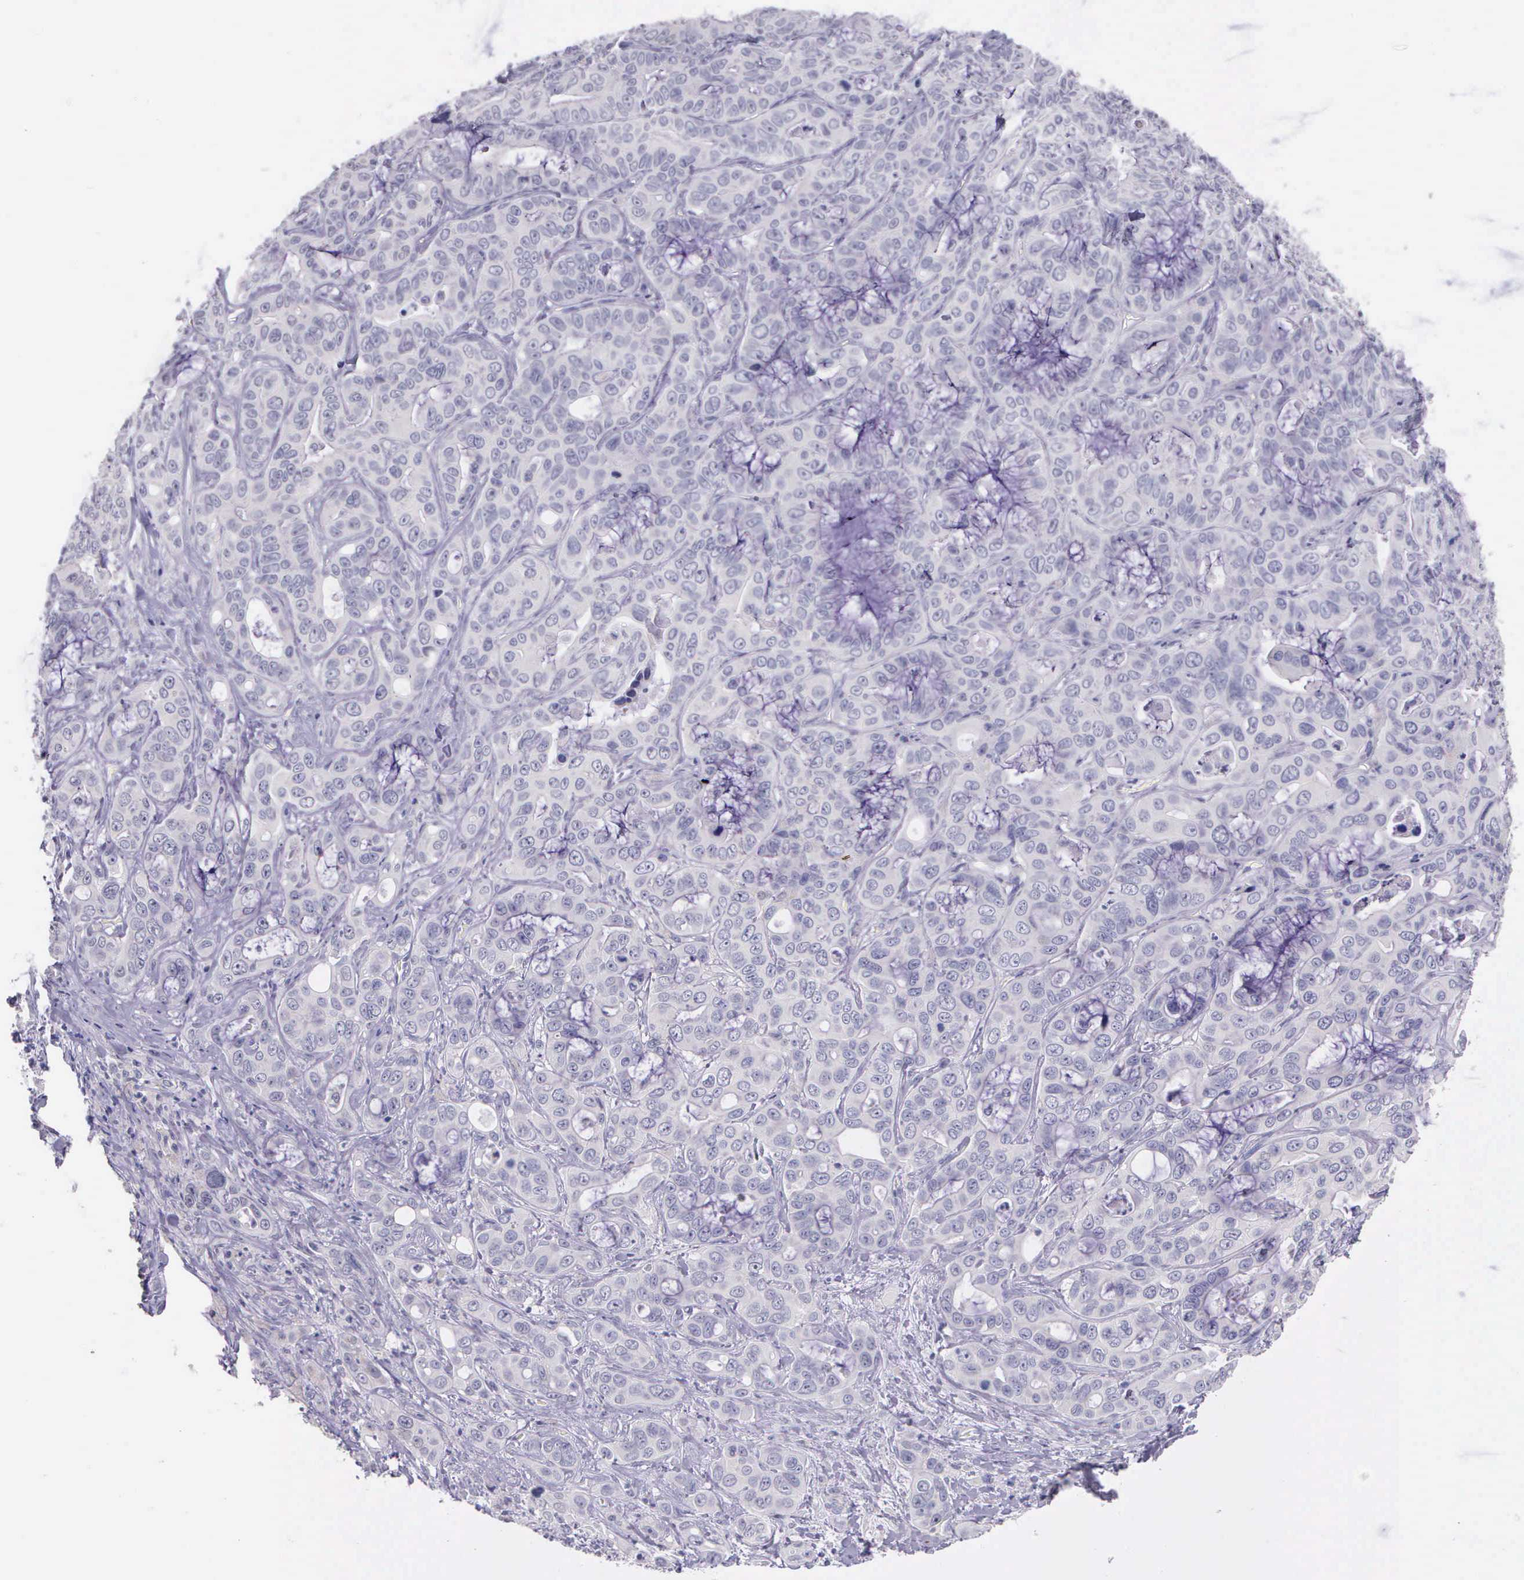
{"staining": {"intensity": "negative", "quantity": "none", "location": "none"}, "tissue": "liver cancer", "cell_type": "Tumor cells", "image_type": "cancer", "snomed": [{"axis": "morphology", "description": "Cholangiocarcinoma"}, {"axis": "topography", "description": "Liver"}], "caption": "Tumor cells are negative for protein expression in human liver cancer (cholangiocarcinoma).", "gene": "THSD7A", "patient": {"sex": "female", "age": 79}}